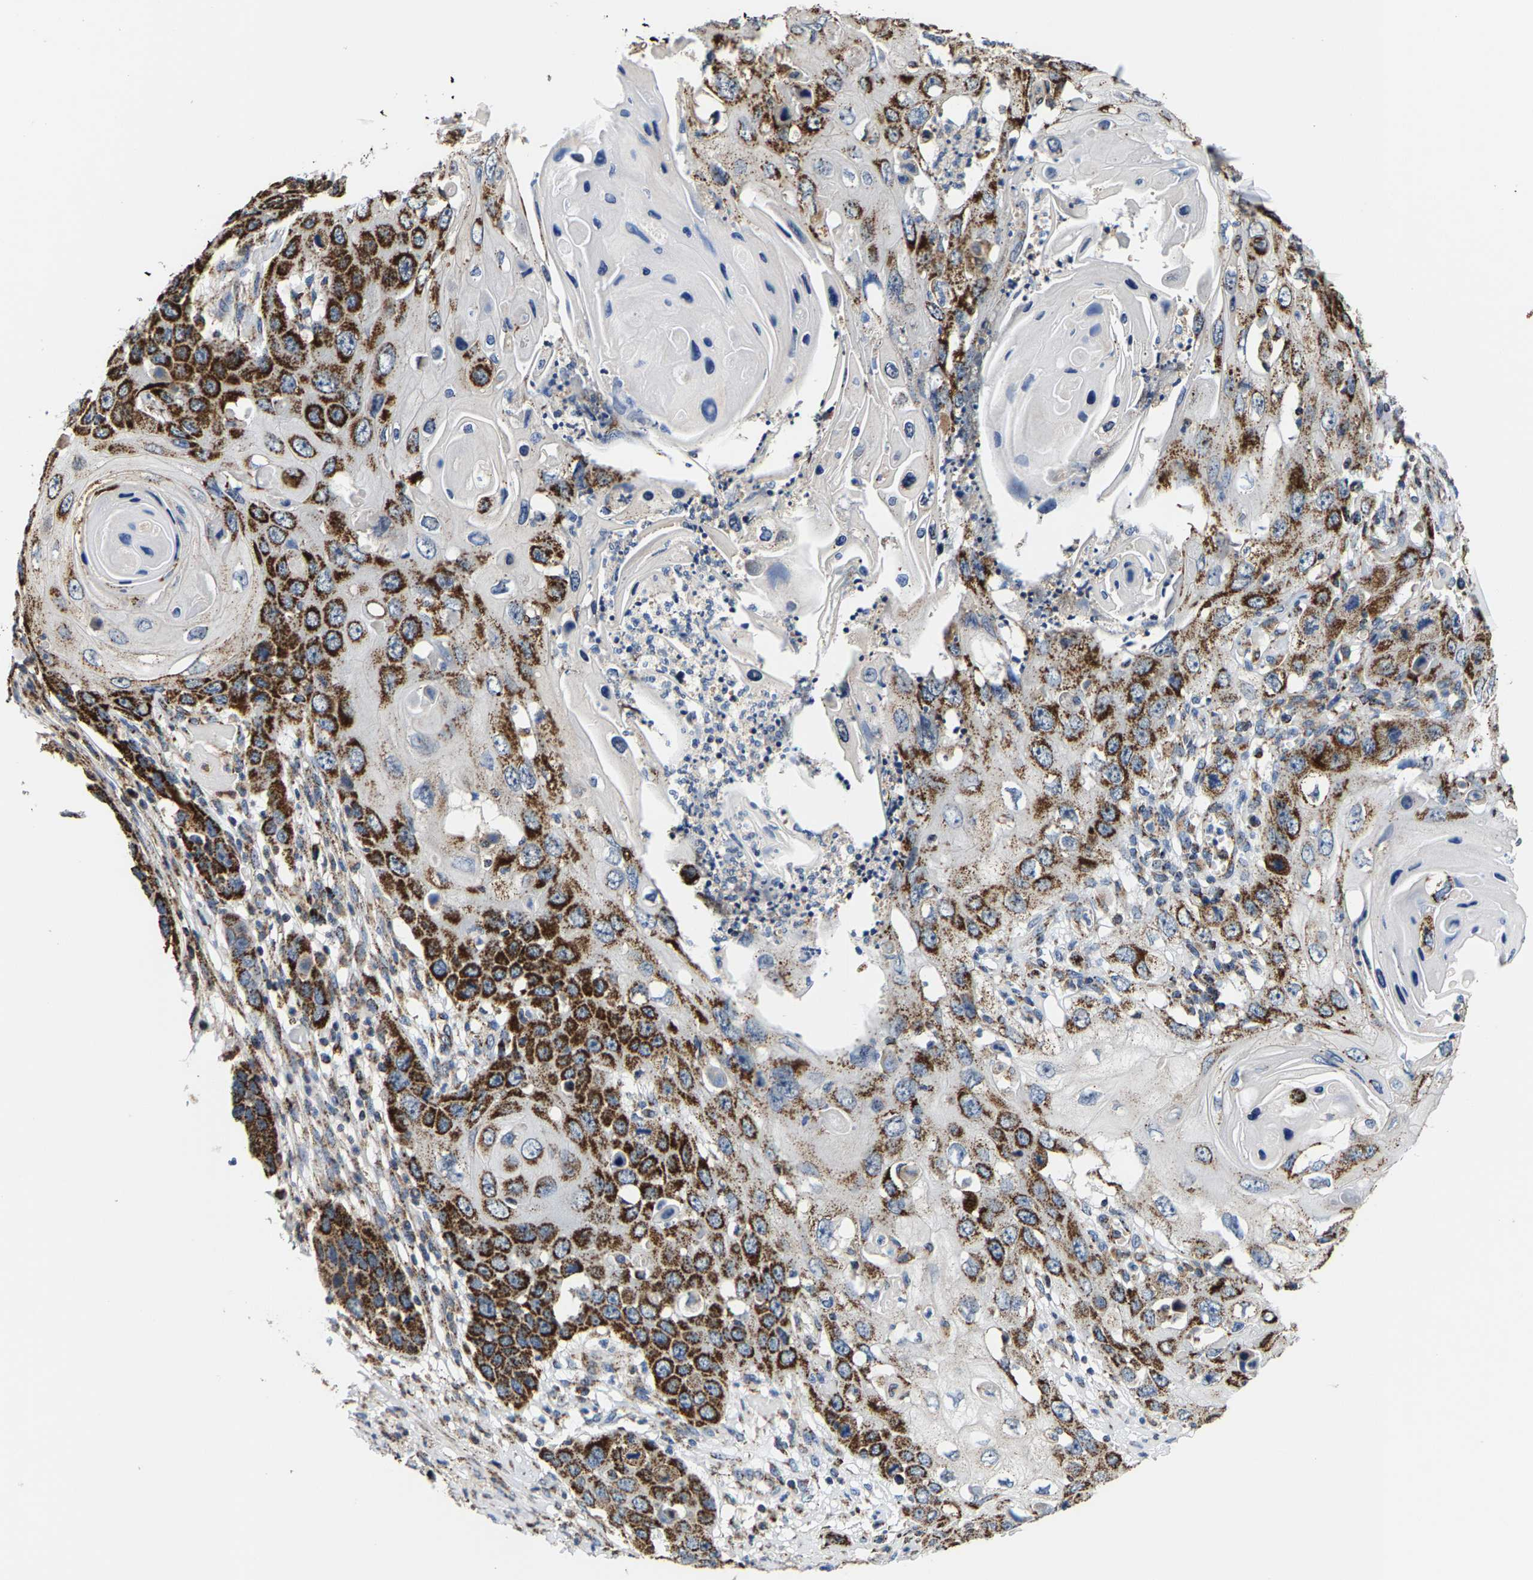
{"staining": {"intensity": "strong", "quantity": ">75%", "location": "cytoplasmic/membranous"}, "tissue": "skin cancer", "cell_type": "Tumor cells", "image_type": "cancer", "snomed": [{"axis": "morphology", "description": "Squamous cell carcinoma, NOS"}, {"axis": "topography", "description": "Skin"}], "caption": "DAB immunohistochemical staining of human skin cancer shows strong cytoplasmic/membranous protein expression in about >75% of tumor cells. (brown staining indicates protein expression, while blue staining denotes nuclei).", "gene": "SHMT2", "patient": {"sex": "male", "age": 55}}